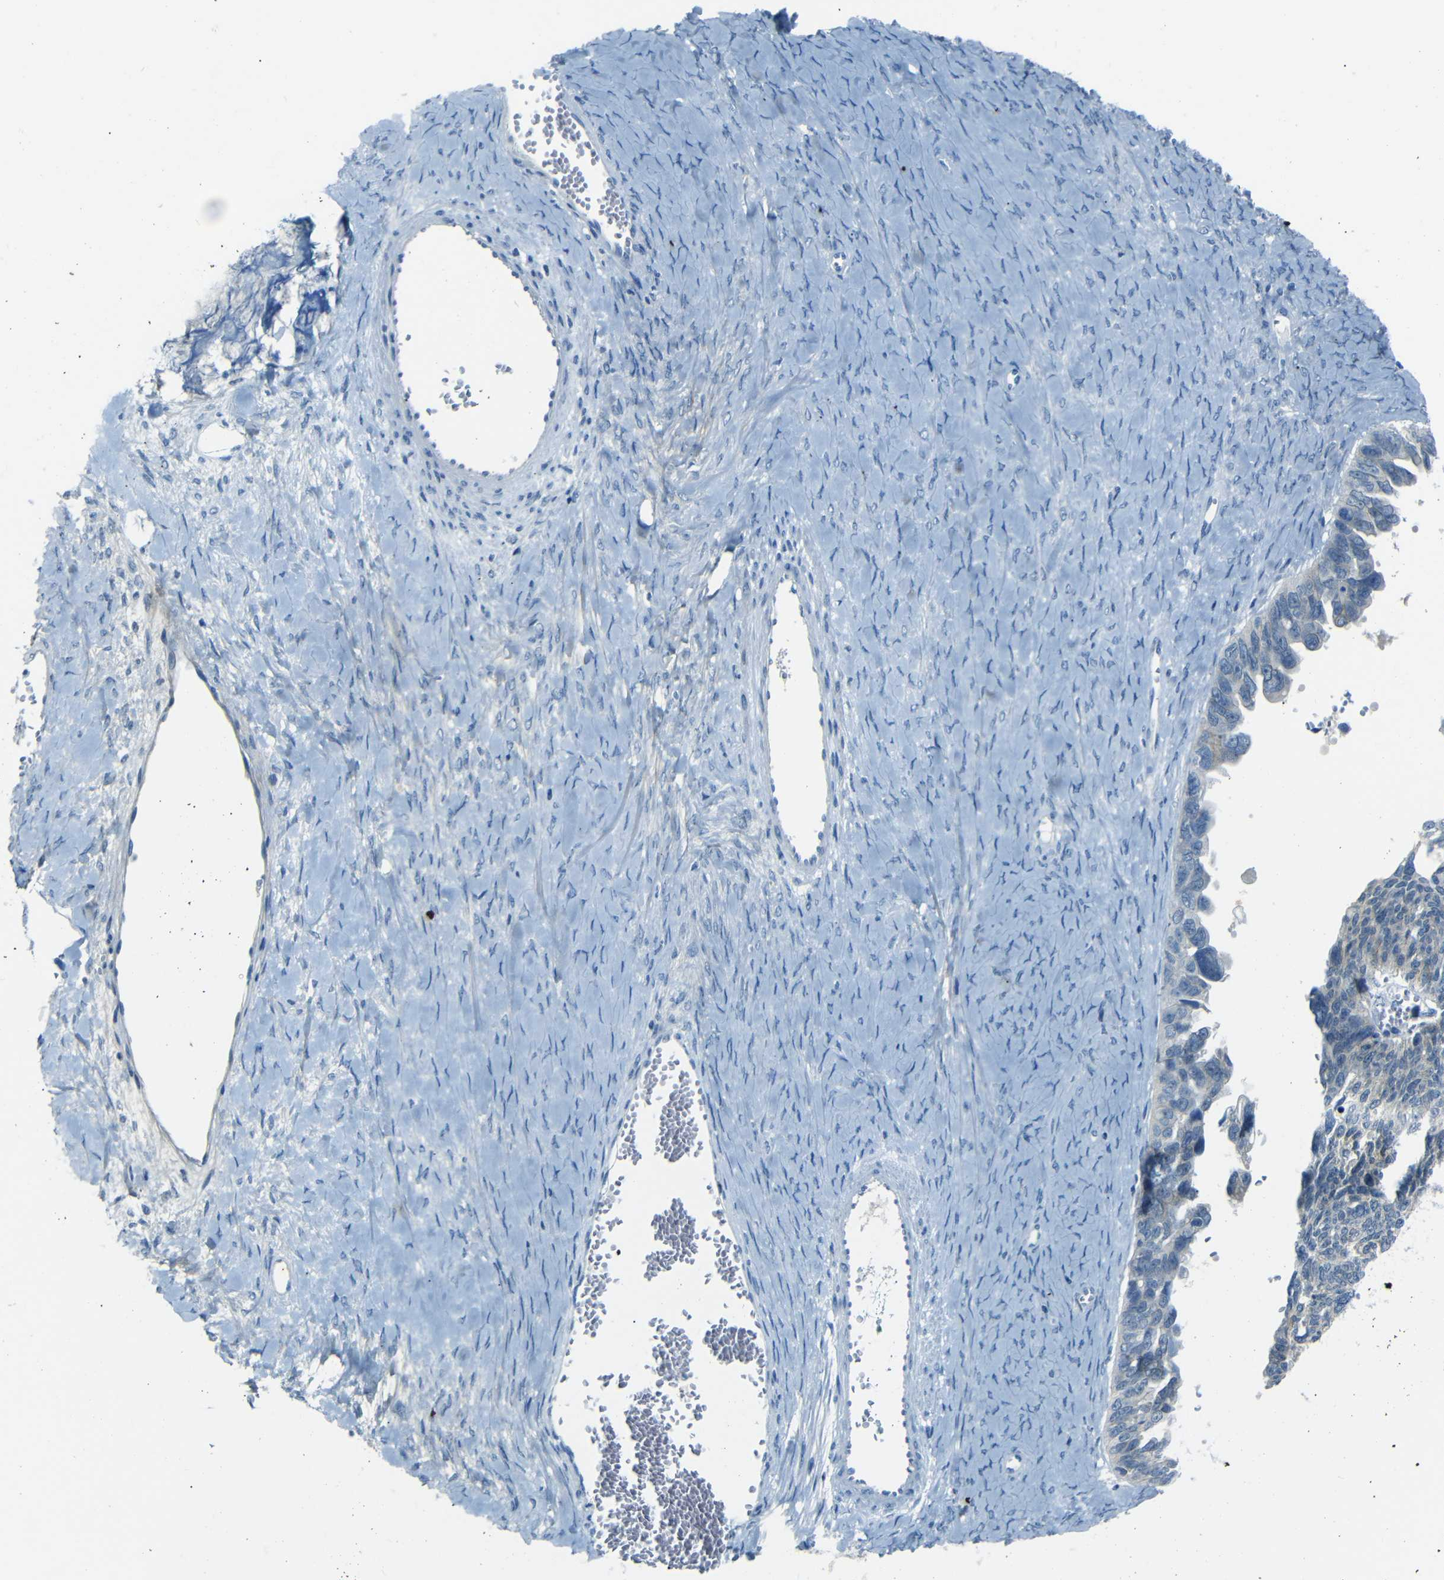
{"staining": {"intensity": "weak", "quantity": ">75%", "location": "cytoplasmic/membranous"}, "tissue": "ovarian cancer", "cell_type": "Tumor cells", "image_type": "cancer", "snomed": [{"axis": "morphology", "description": "Cystadenocarcinoma, serous, NOS"}, {"axis": "topography", "description": "Ovary"}], "caption": "Tumor cells reveal weak cytoplasmic/membranous staining in about >75% of cells in serous cystadenocarcinoma (ovarian). (DAB IHC with brightfield microscopy, high magnification).", "gene": "ANK3", "patient": {"sex": "female", "age": 79}}